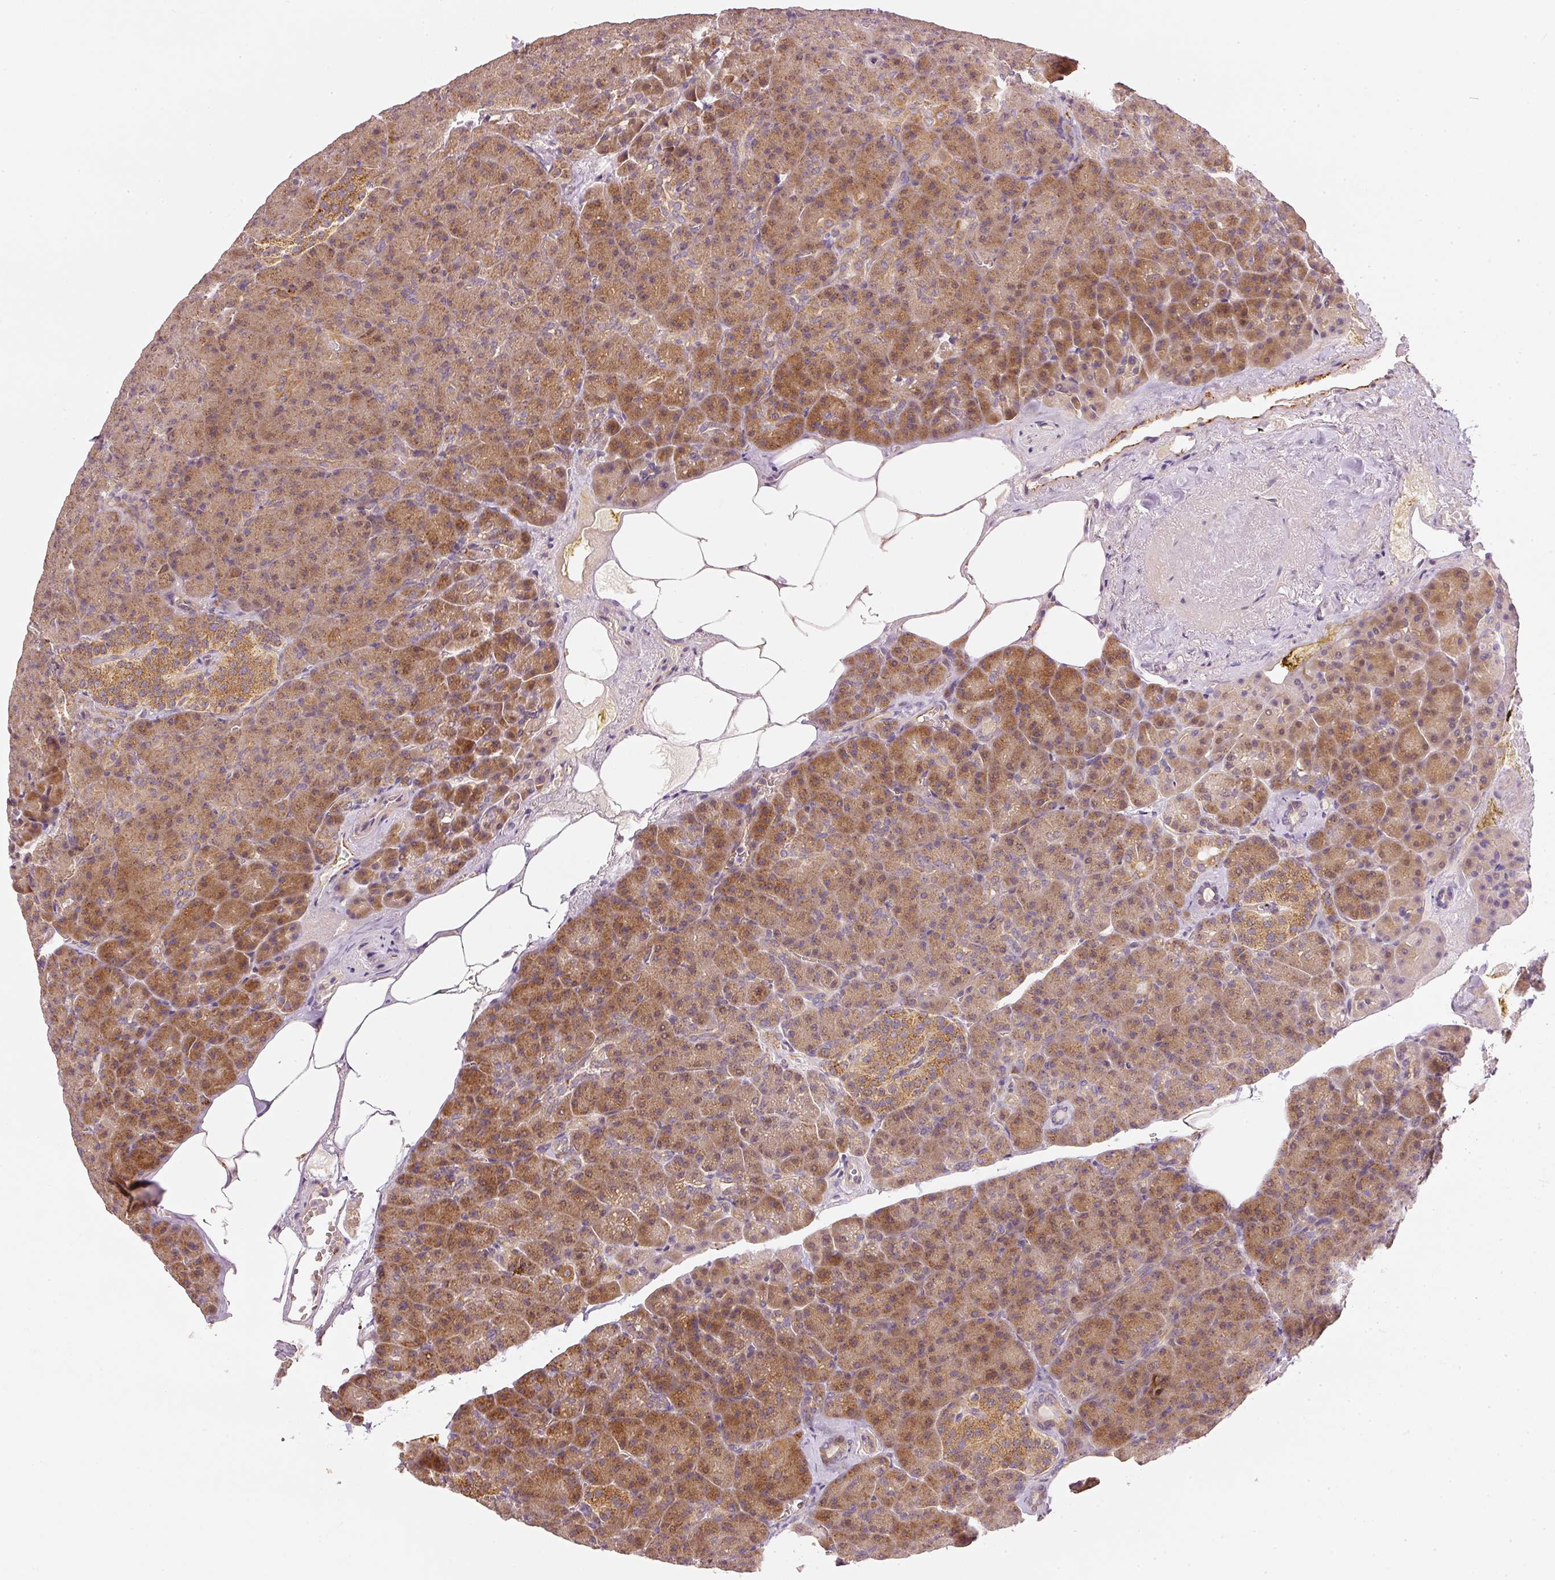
{"staining": {"intensity": "moderate", "quantity": ">75%", "location": "cytoplasmic/membranous"}, "tissue": "pancreas", "cell_type": "Exocrine glandular cells", "image_type": "normal", "snomed": [{"axis": "morphology", "description": "Normal tissue, NOS"}, {"axis": "topography", "description": "Pancreas"}], "caption": "Immunohistochemistry (IHC) of normal pancreas demonstrates medium levels of moderate cytoplasmic/membranous staining in approximately >75% of exocrine glandular cells.", "gene": "MTHFD1L", "patient": {"sex": "female", "age": 74}}